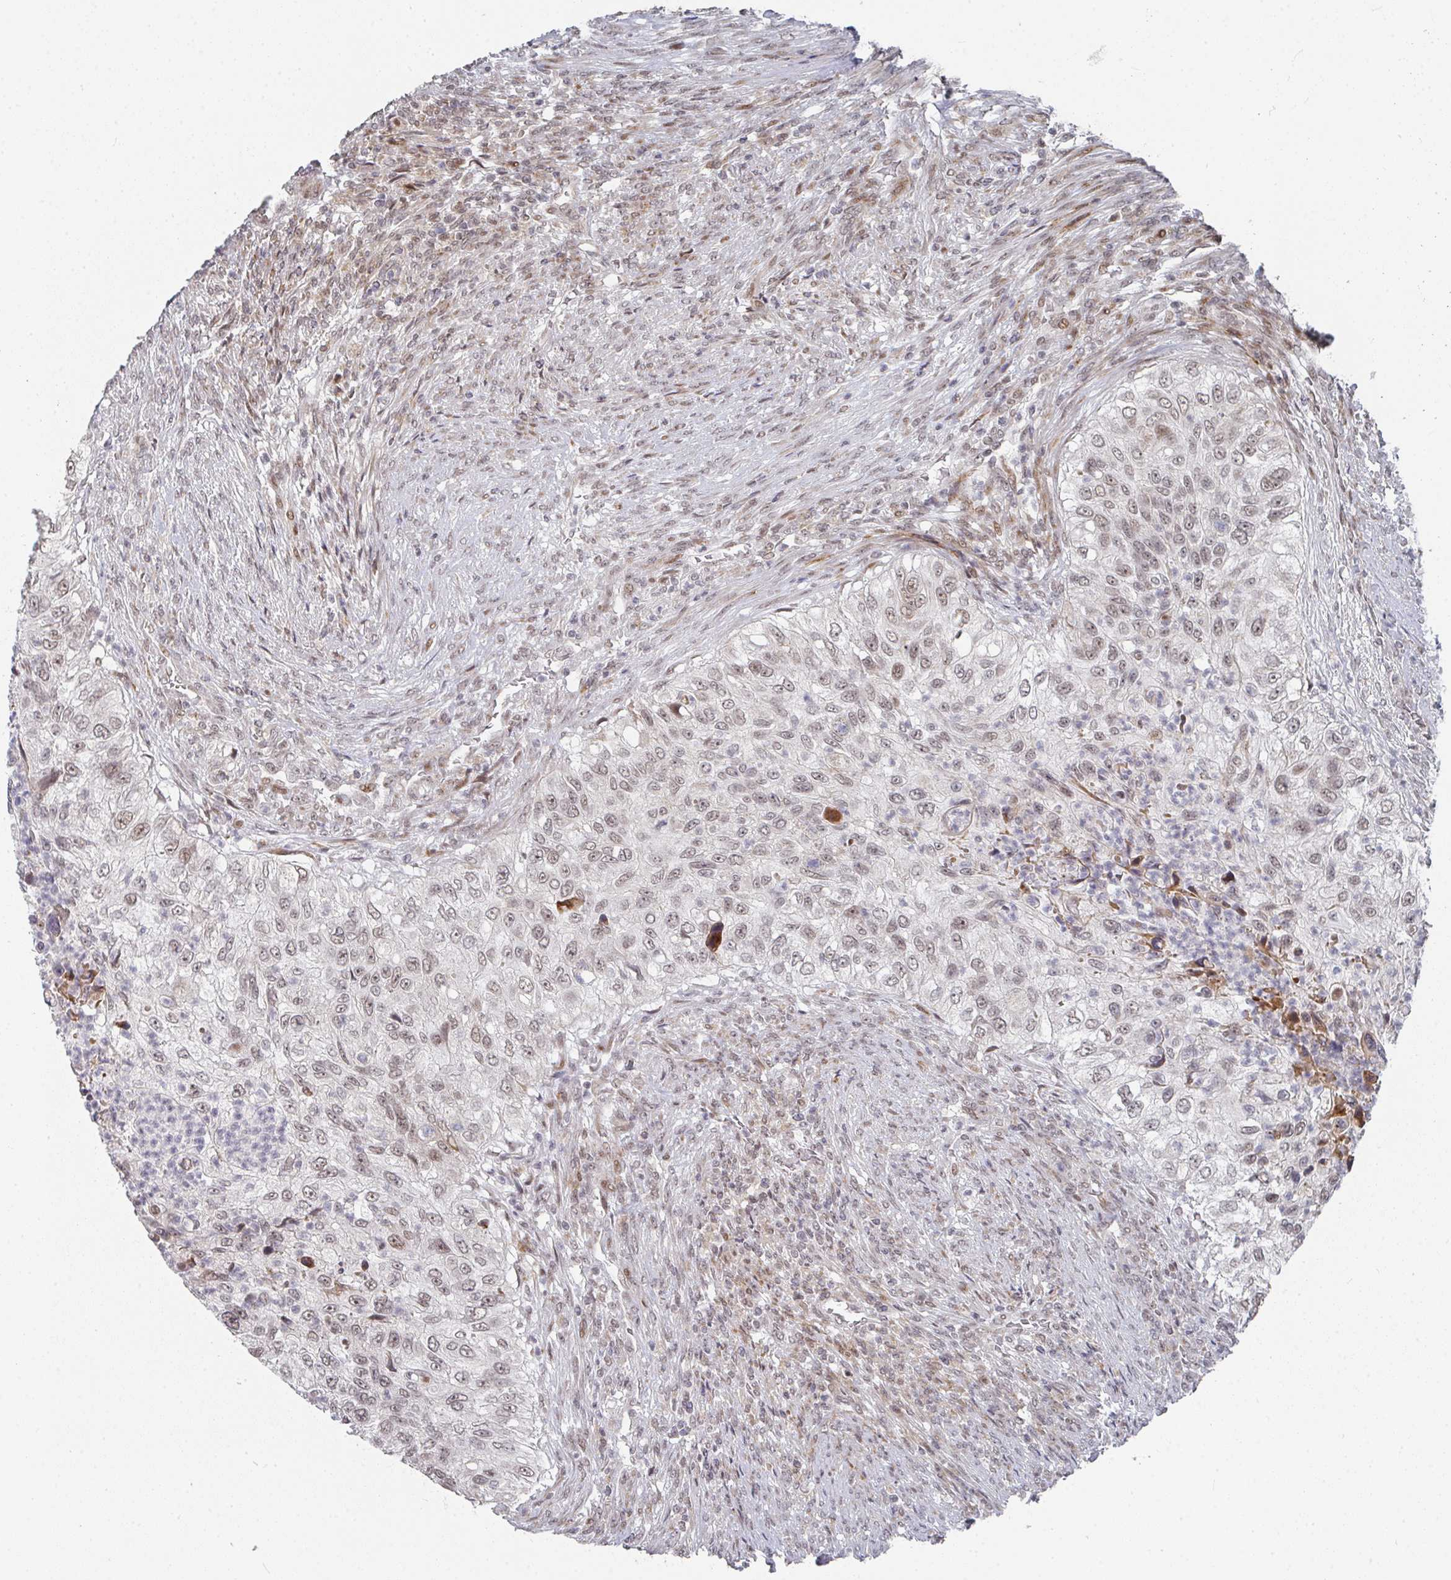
{"staining": {"intensity": "weak", "quantity": ">75%", "location": "nuclear"}, "tissue": "urothelial cancer", "cell_type": "Tumor cells", "image_type": "cancer", "snomed": [{"axis": "morphology", "description": "Urothelial carcinoma, High grade"}, {"axis": "topography", "description": "Urinary bladder"}], "caption": "Immunohistochemistry staining of urothelial cancer, which displays low levels of weak nuclear positivity in about >75% of tumor cells indicating weak nuclear protein staining. The staining was performed using DAB (3,3'-diaminobenzidine) (brown) for protein detection and nuclei were counterstained in hematoxylin (blue).", "gene": "RBBP5", "patient": {"sex": "female", "age": 60}}